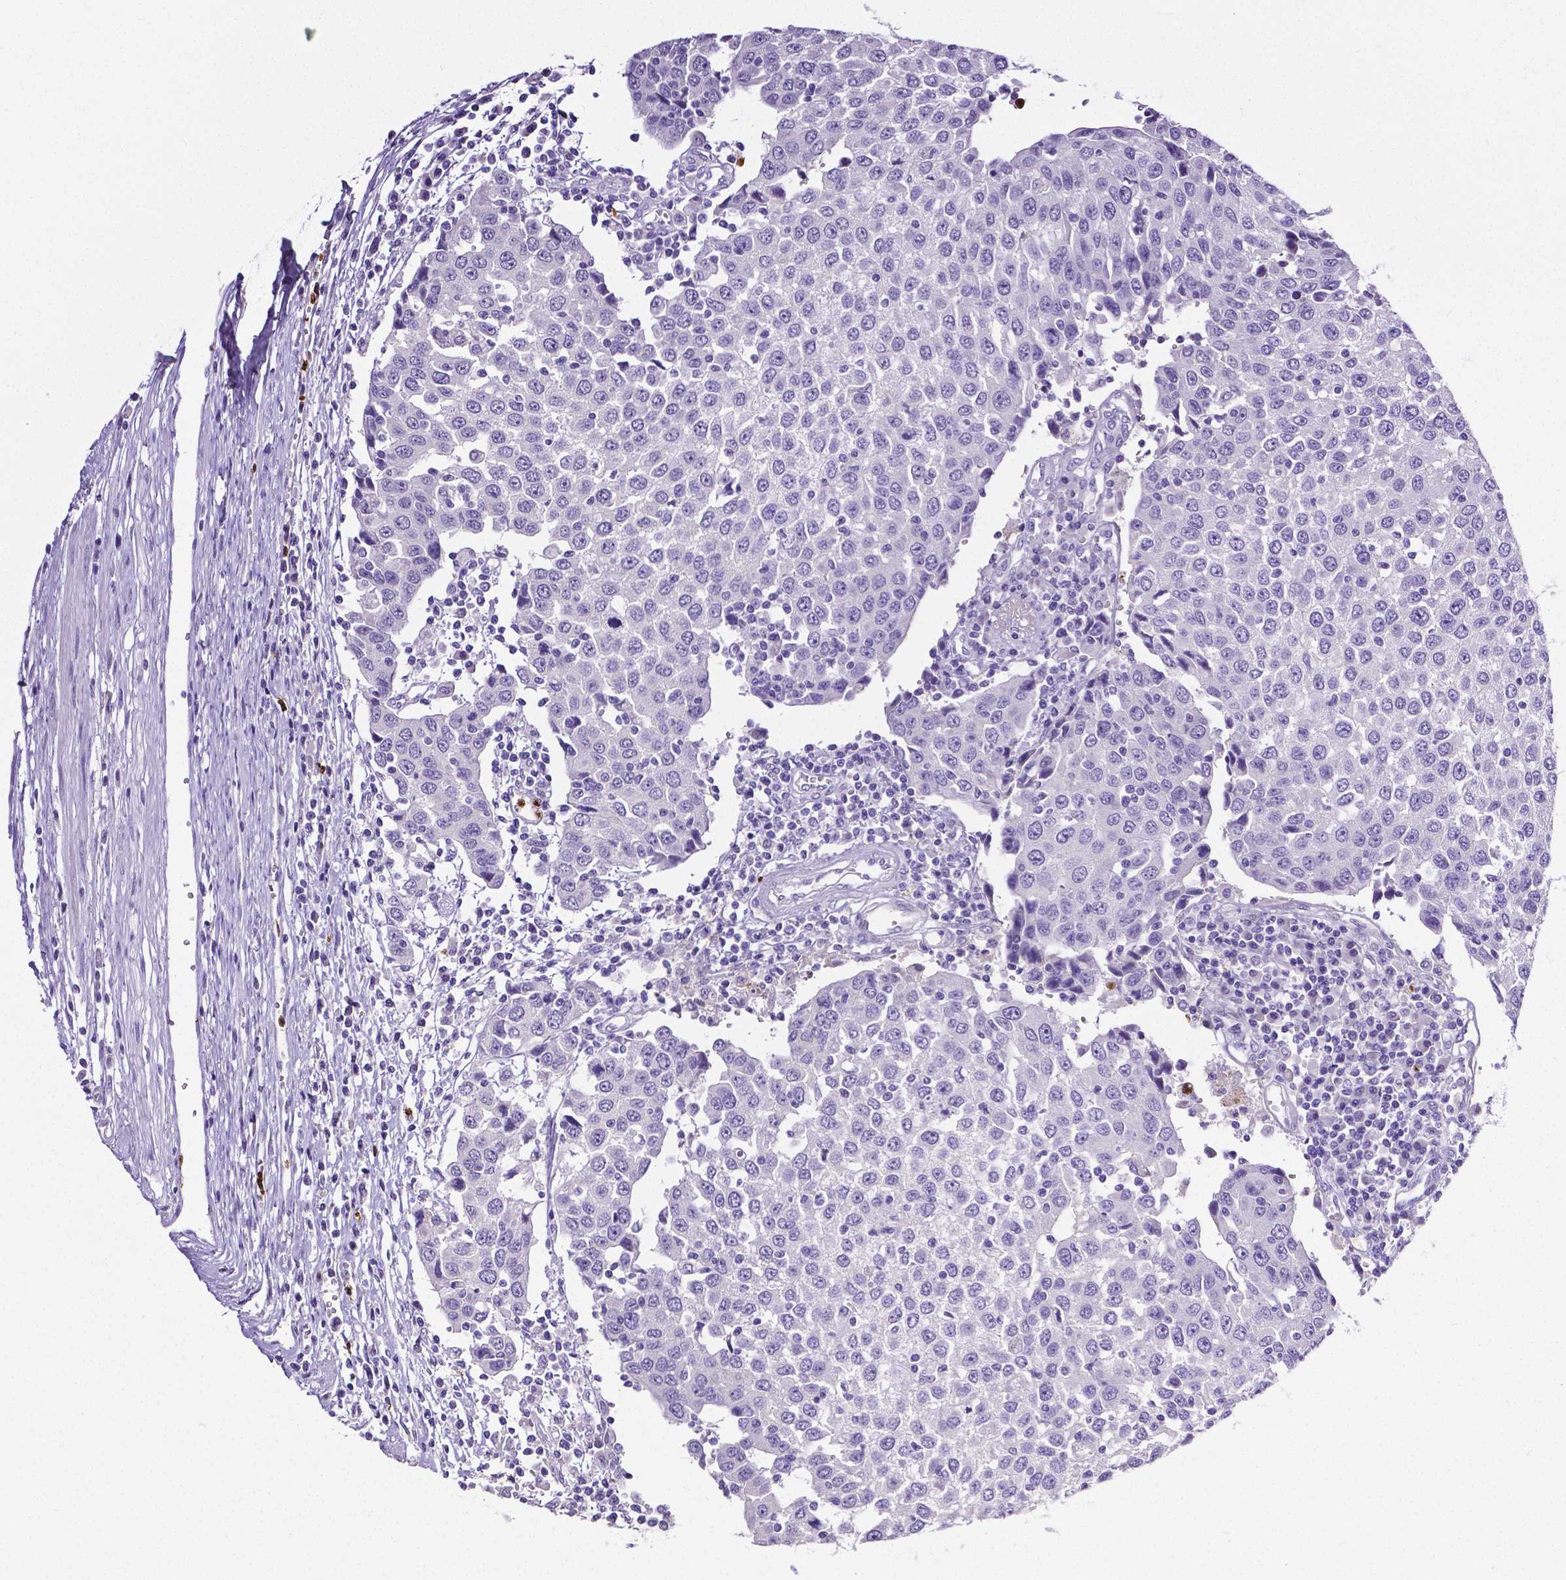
{"staining": {"intensity": "negative", "quantity": "none", "location": "none"}, "tissue": "urothelial cancer", "cell_type": "Tumor cells", "image_type": "cancer", "snomed": [{"axis": "morphology", "description": "Urothelial carcinoma, High grade"}, {"axis": "topography", "description": "Urinary bladder"}], "caption": "Immunohistochemistry (IHC) histopathology image of neoplastic tissue: urothelial cancer stained with DAB shows no significant protein staining in tumor cells. (Immunohistochemistry (IHC), brightfield microscopy, high magnification).", "gene": "MMP9", "patient": {"sex": "female", "age": 85}}